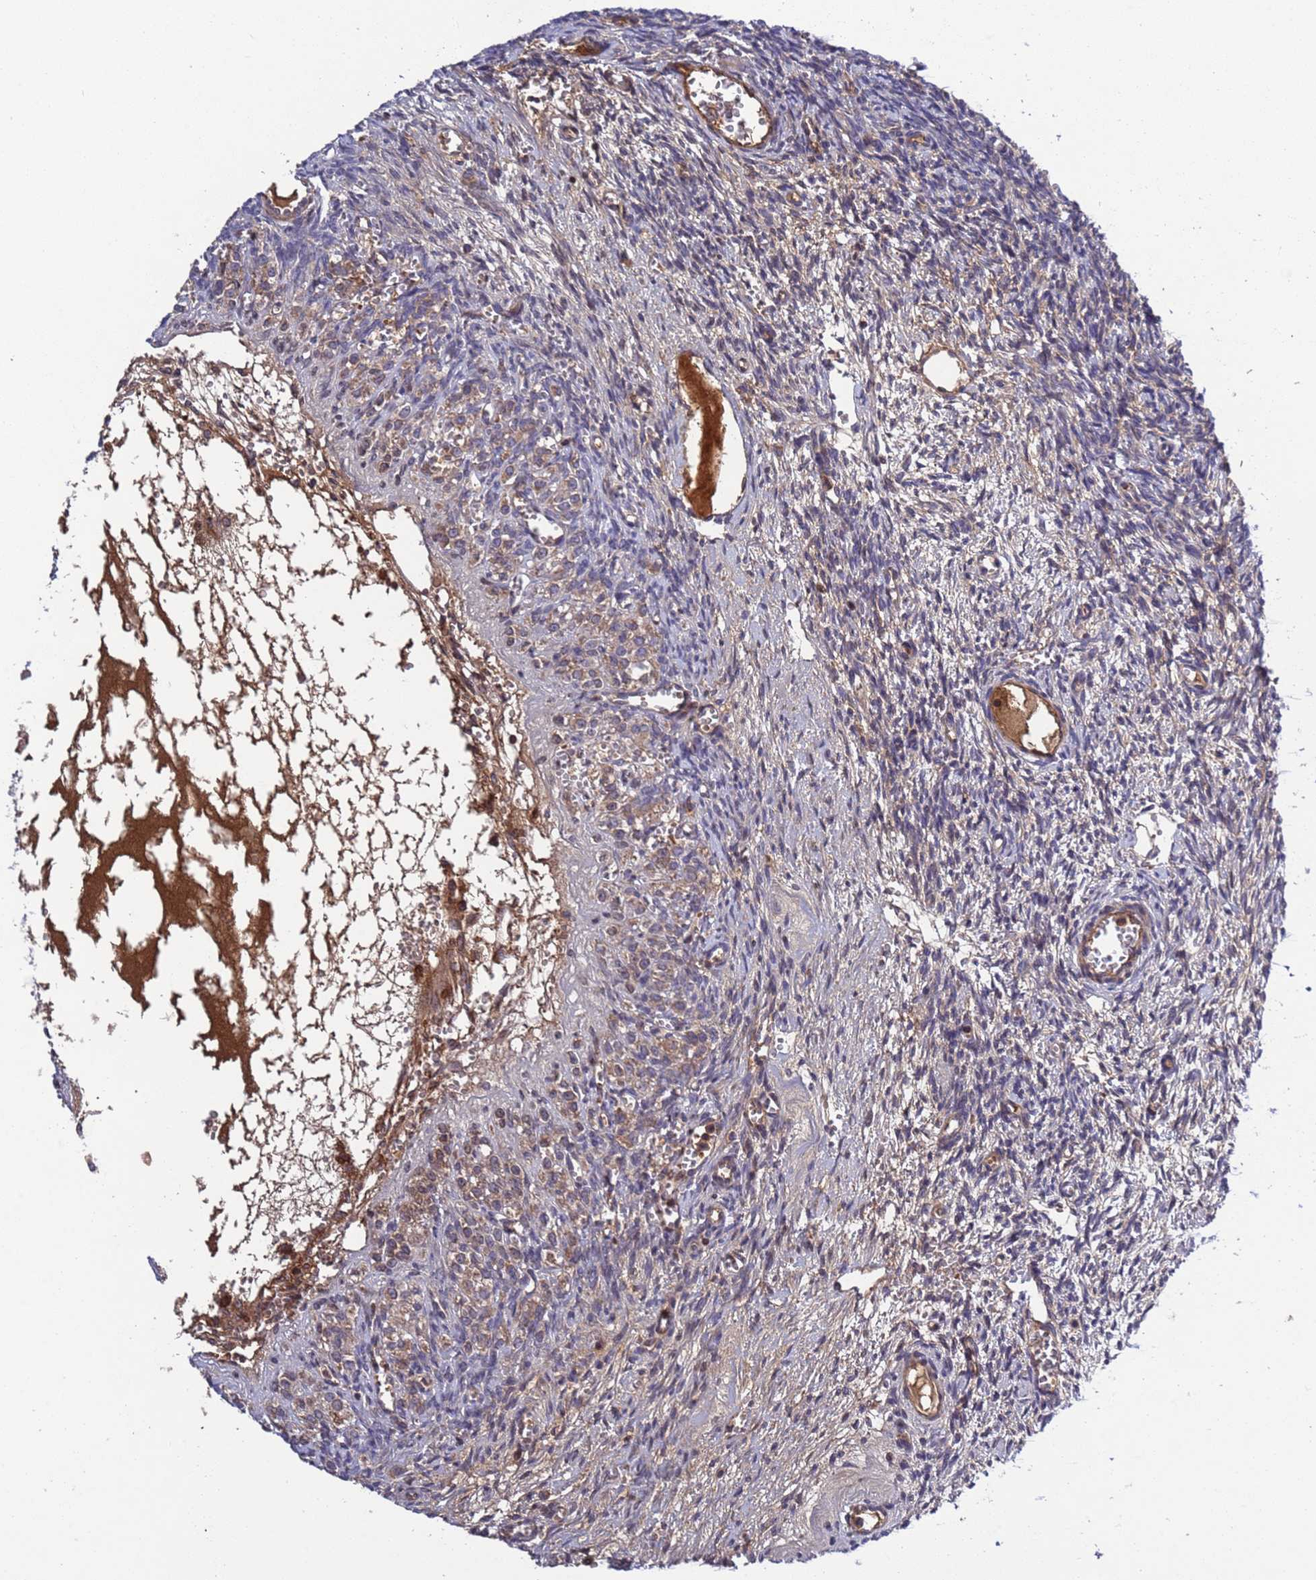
{"staining": {"intensity": "weak", "quantity": "<25%", "location": "cytoplasmic/membranous"}, "tissue": "ovary", "cell_type": "Ovarian stroma cells", "image_type": "normal", "snomed": [{"axis": "morphology", "description": "Normal tissue, NOS"}, {"axis": "topography", "description": "Ovary"}], "caption": "An immunohistochemistry (IHC) histopathology image of benign ovary is shown. There is no staining in ovarian stroma cells of ovary.", "gene": "PARP16", "patient": {"sex": "female", "age": 39}}